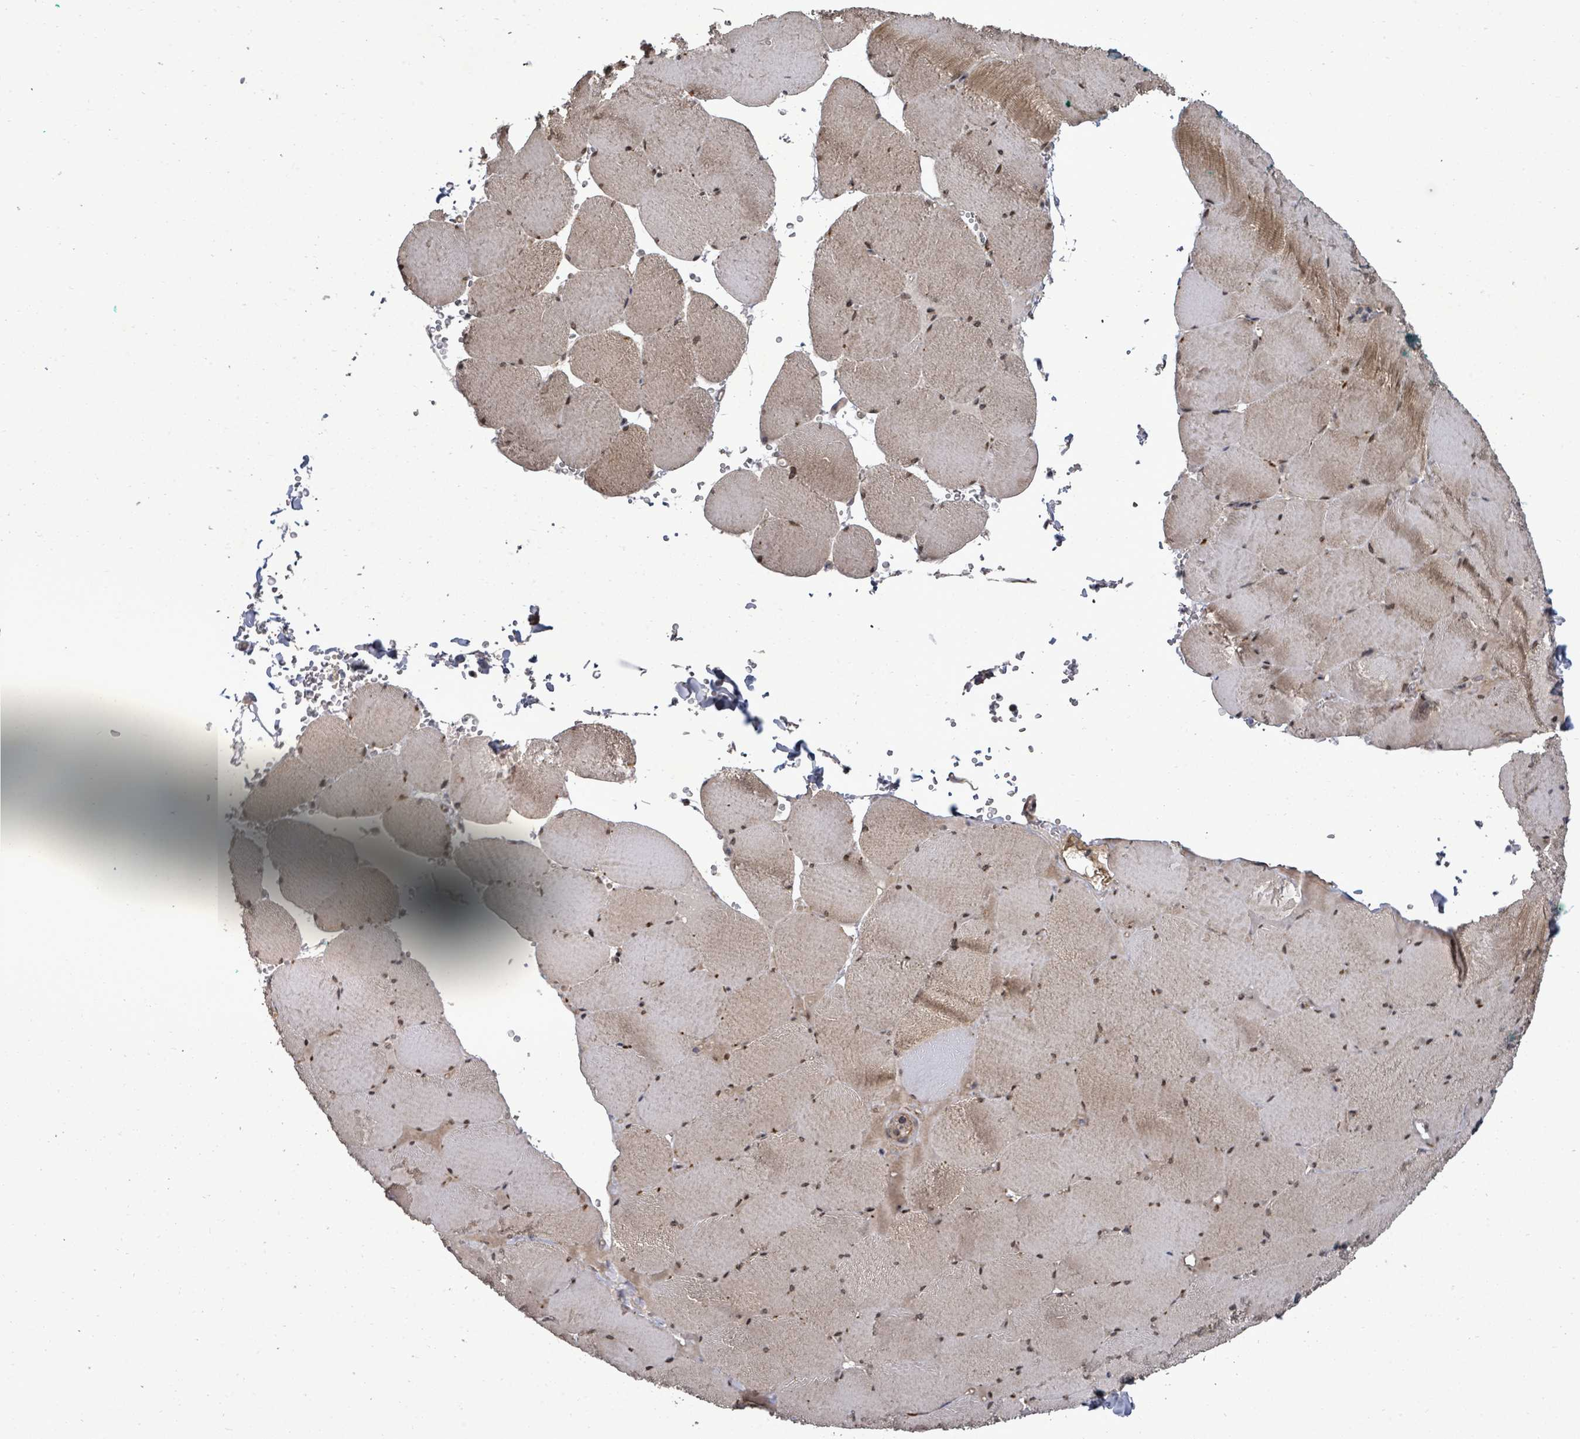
{"staining": {"intensity": "weak", "quantity": ">75%", "location": "cytoplasmic/membranous,nuclear"}, "tissue": "skeletal muscle", "cell_type": "Myocytes", "image_type": "normal", "snomed": [{"axis": "morphology", "description": "Normal tissue, NOS"}, {"axis": "topography", "description": "Skeletal muscle"}, {"axis": "topography", "description": "Head-Neck"}], "caption": "Myocytes exhibit low levels of weak cytoplasmic/membranous,nuclear expression in about >75% of cells in benign skeletal muscle.", "gene": "KRTAP27", "patient": {"sex": "male", "age": 66}}